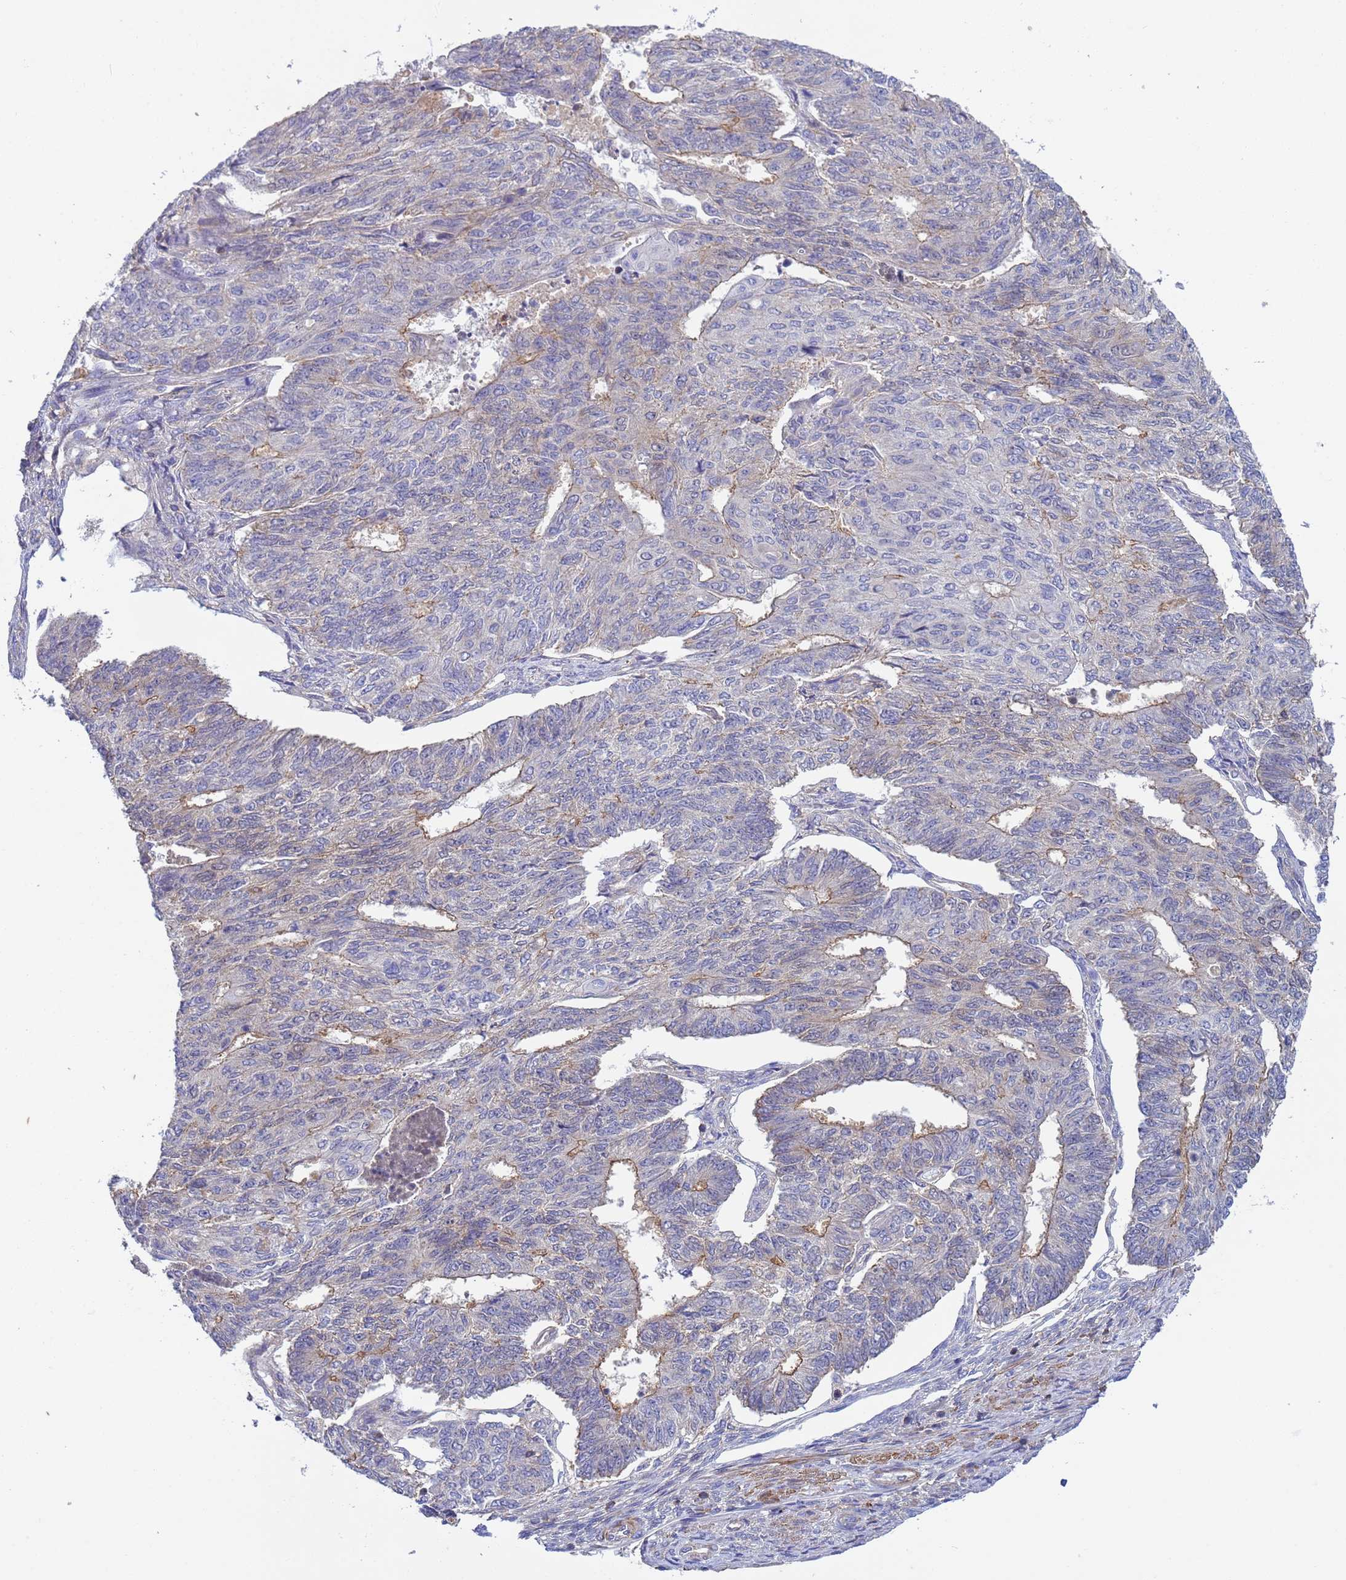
{"staining": {"intensity": "moderate", "quantity": "<25%", "location": "cytoplasmic/membranous"}, "tissue": "endometrial cancer", "cell_type": "Tumor cells", "image_type": "cancer", "snomed": [{"axis": "morphology", "description": "Adenocarcinoma, NOS"}, {"axis": "topography", "description": "Endometrium"}], "caption": "Immunohistochemical staining of human endometrial adenocarcinoma demonstrates moderate cytoplasmic/membranous protein staining in about <25% of tumor cells.", "gene": "KLHL13", "patient": {"sex": "female", "age": 32}}